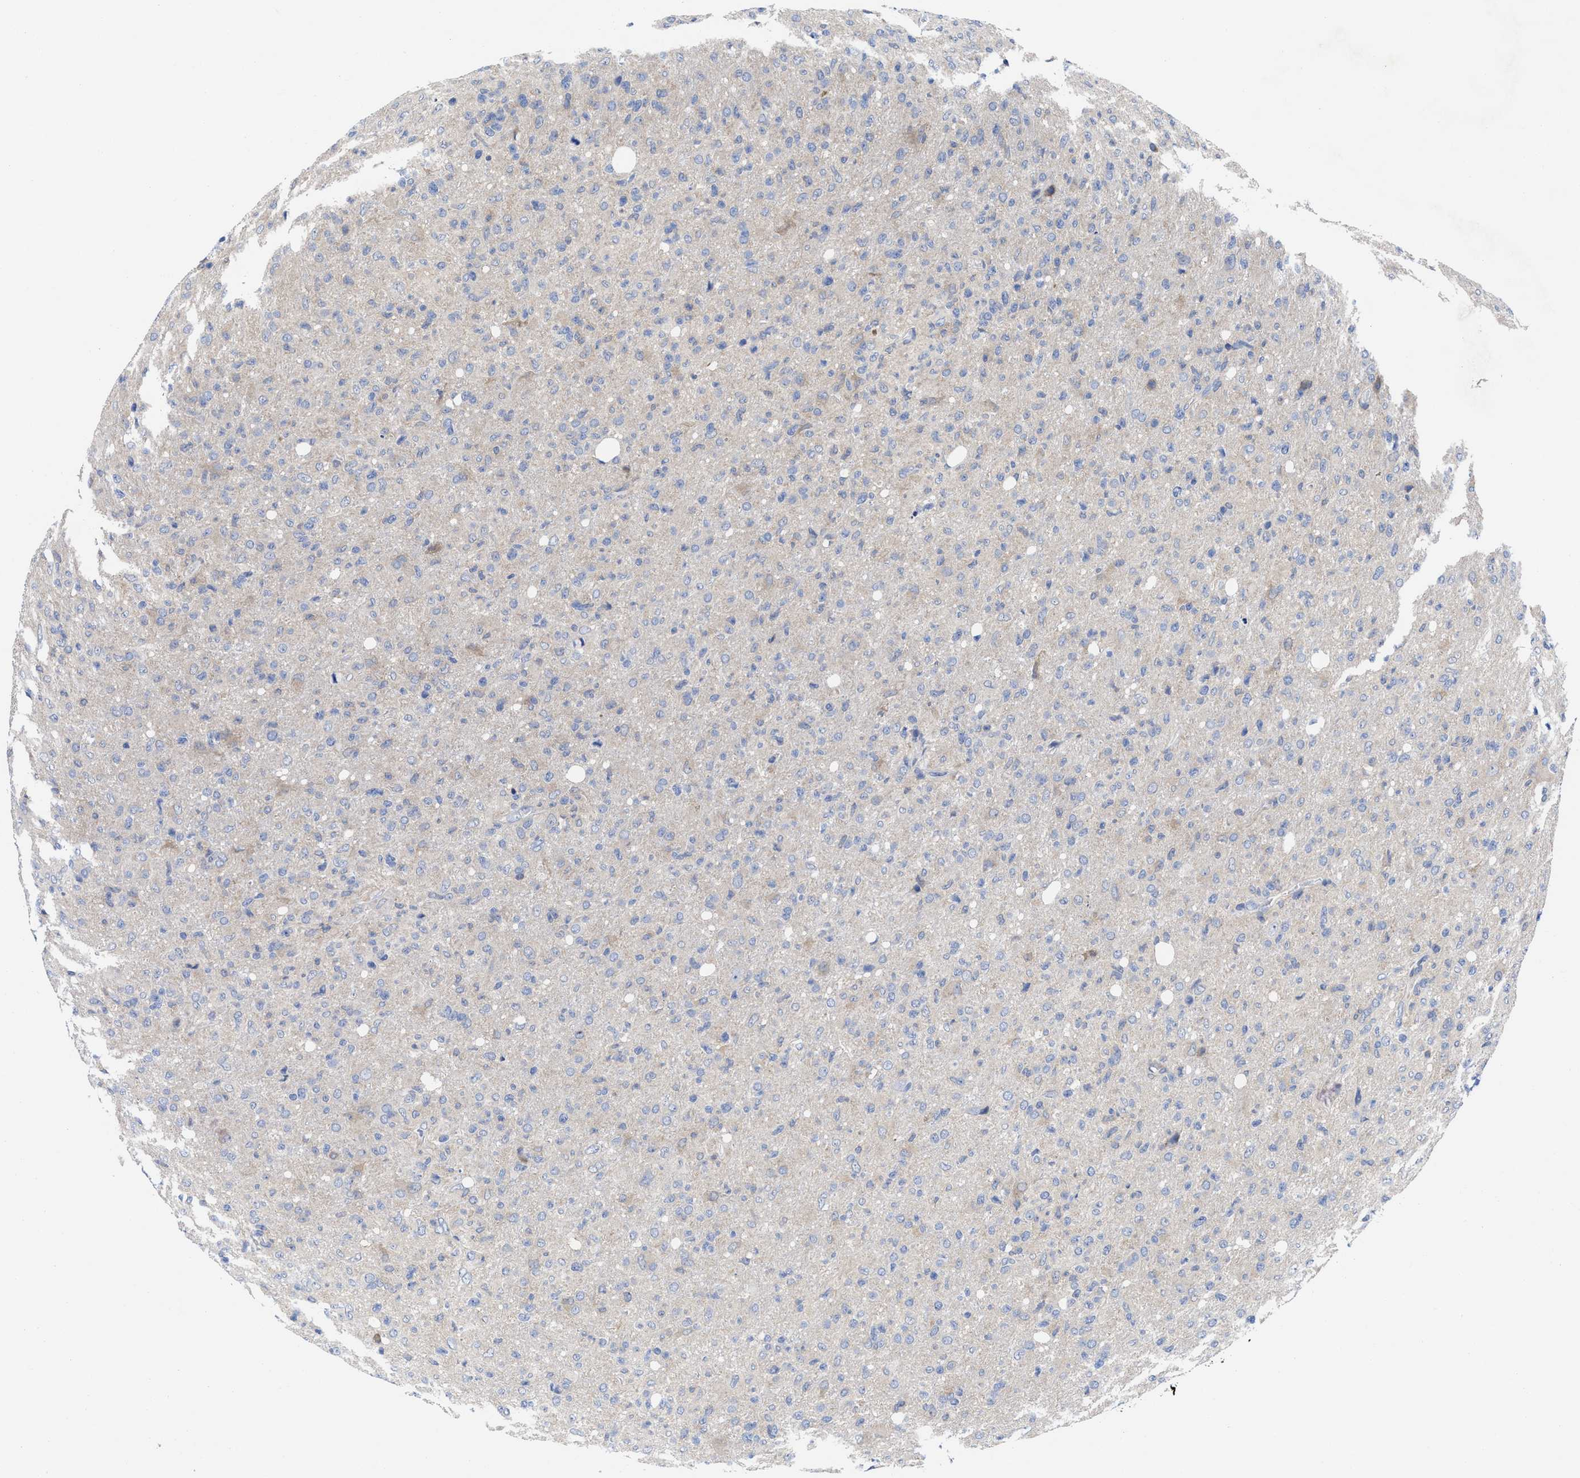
{"staining": {"intensity": "negative", "quantity": "none", "location": "none"}, "tissue": "glioma", "cell_type": "Tumor cells", "image_type": "cancer", "snomed": [{"axis": "morphology", "description": "Glioma, malignant, High grade"}, {"axis": "topography", "description": "Brain"}], "caption": "High power microscopy histopathology image of an immunohistochemistry image of glioma, revealing no significant expression in tumor cells. (Brightfield microscopy of DAB (3,3'-diaminobenzidine) immunohistochemistry (IHC) at high magnification).", "gene": "TXNDC17", "patient": {"sex": "female", "age": 57}}